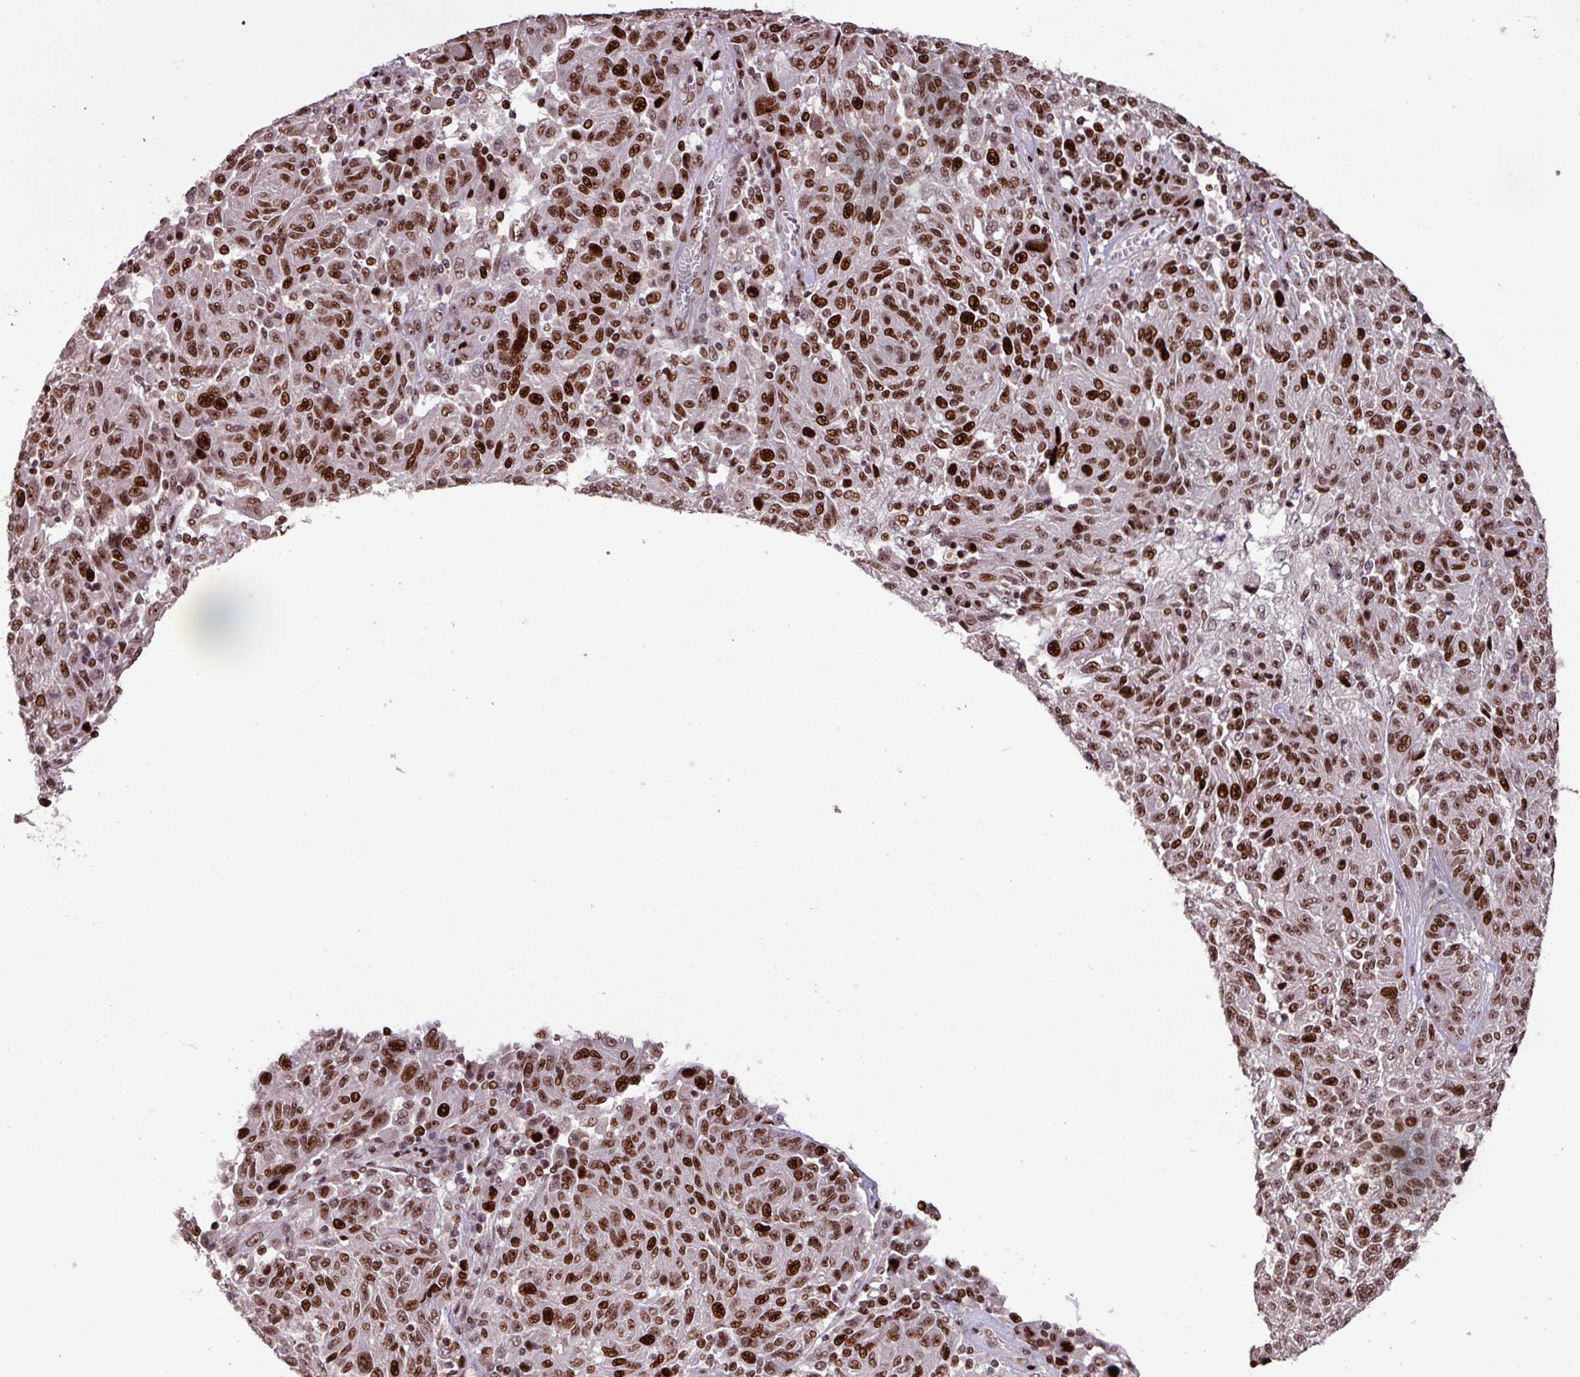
{"staining": {"intensity": "strong", "quantity": "25%-75%", "location": "nuclear"}, "tissue": "melanoma", "cell_type": "Tumor cells", "image_type": "cancer", "snomed": [{"axis": "morphology", "description": "Malignant melanoma, NOS"}, {"axis": "topography", "description": "Skin"}], "caption": "The immunohistochemical stain highlights strong nuclear expression in tumor cells of melanoma tissue.", "gene": "ZNF709", "patient": {"sex": "male", "age": 53}}